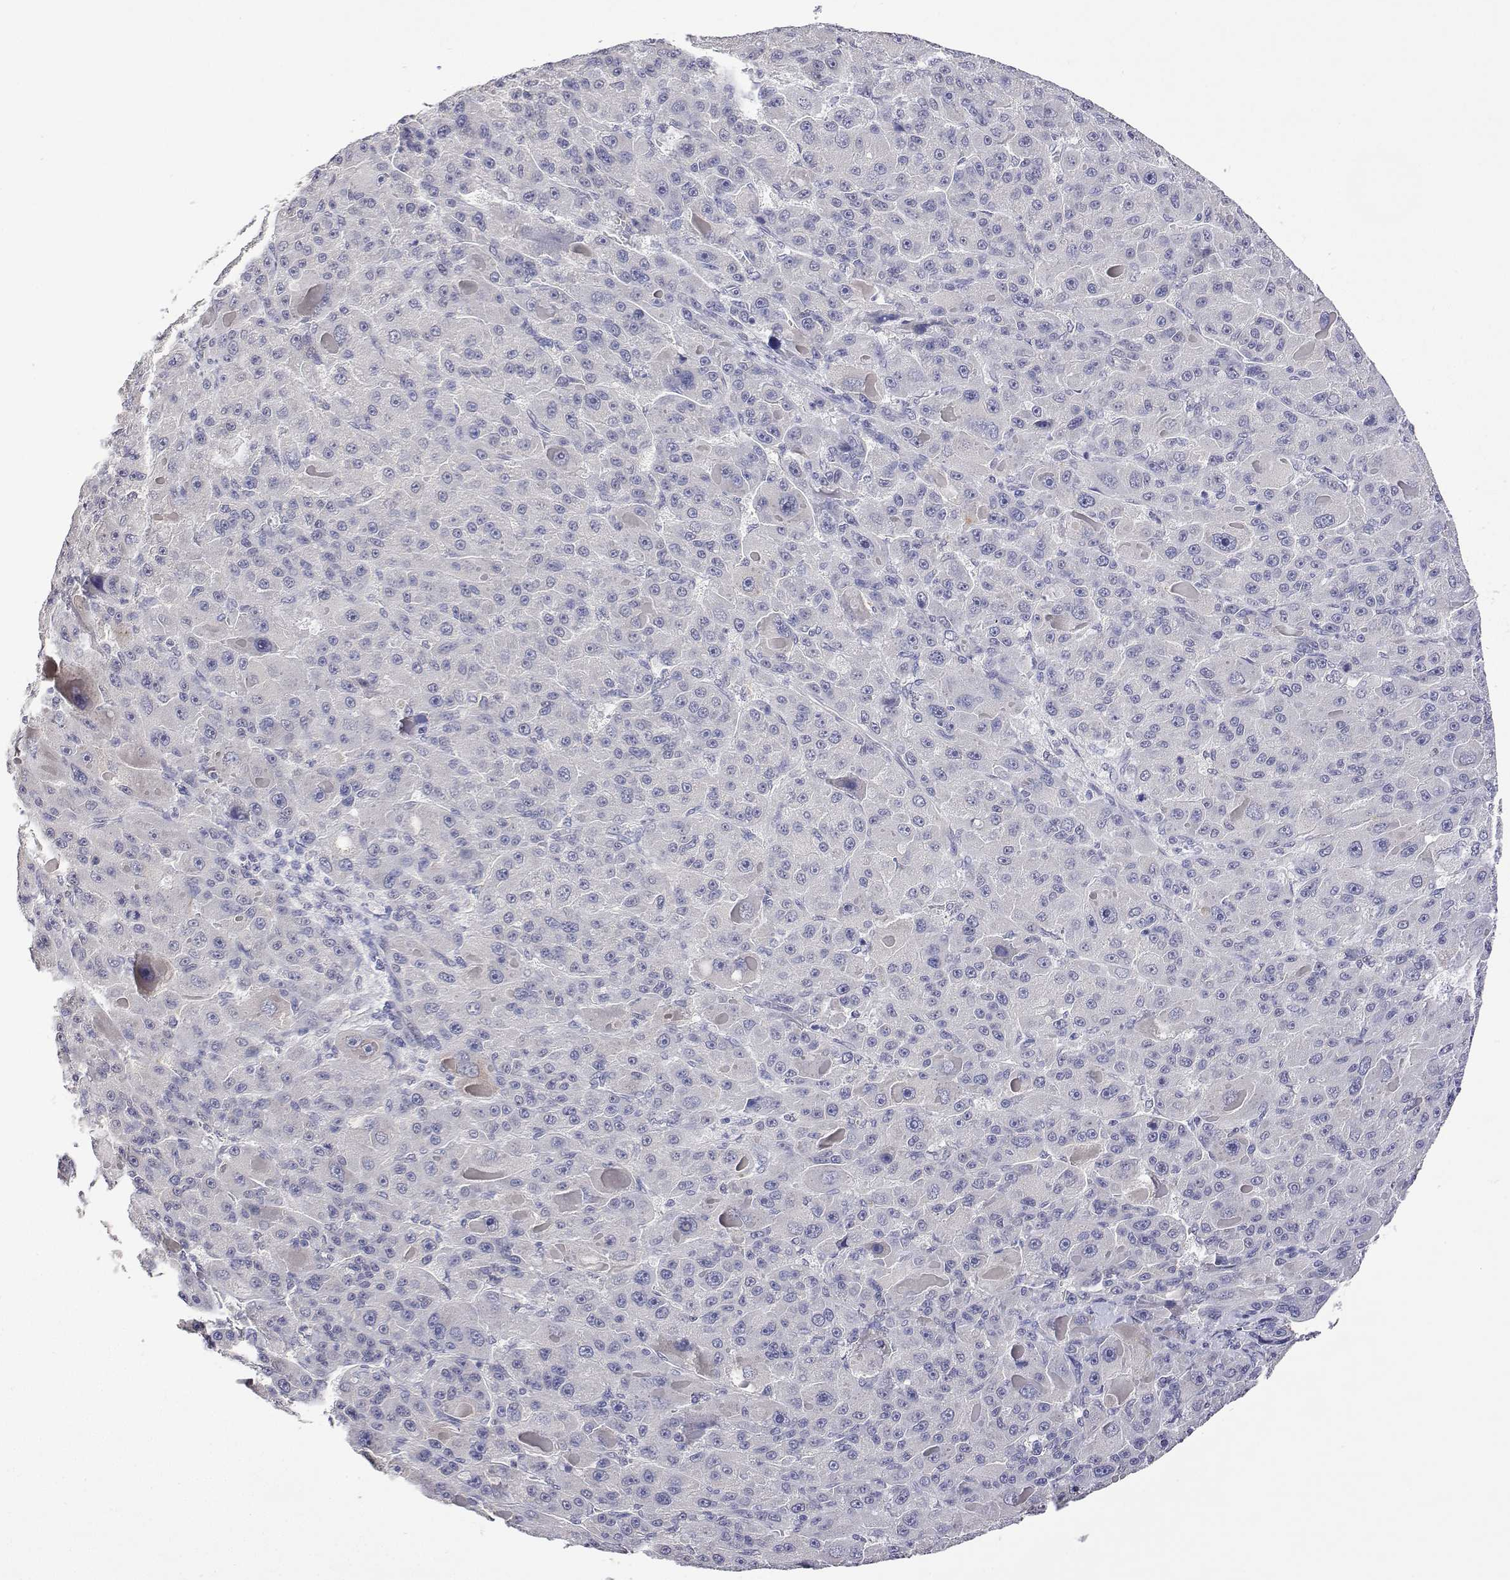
{"staining": {"intensity": "negative", "quantity": "none", "location": "none"}, "tissue": "liver cancer", "cell_type": "Tumor cells", "image_type": "cancer", "snomed": [{"axis": "morphology", "description": "Carcinoma, Hepatocellular, NOS"}, {"axis": "topography", "description": "Liver"}], "caption": "A high-resolution photomicrograph shows immunohistochemistry staining of hepatocellular carcinoma (liver), which demonstrates no significant positivity in tumor cells.", "gene": "PLCB1", "patient": {"sex": "male", "age": 76}}